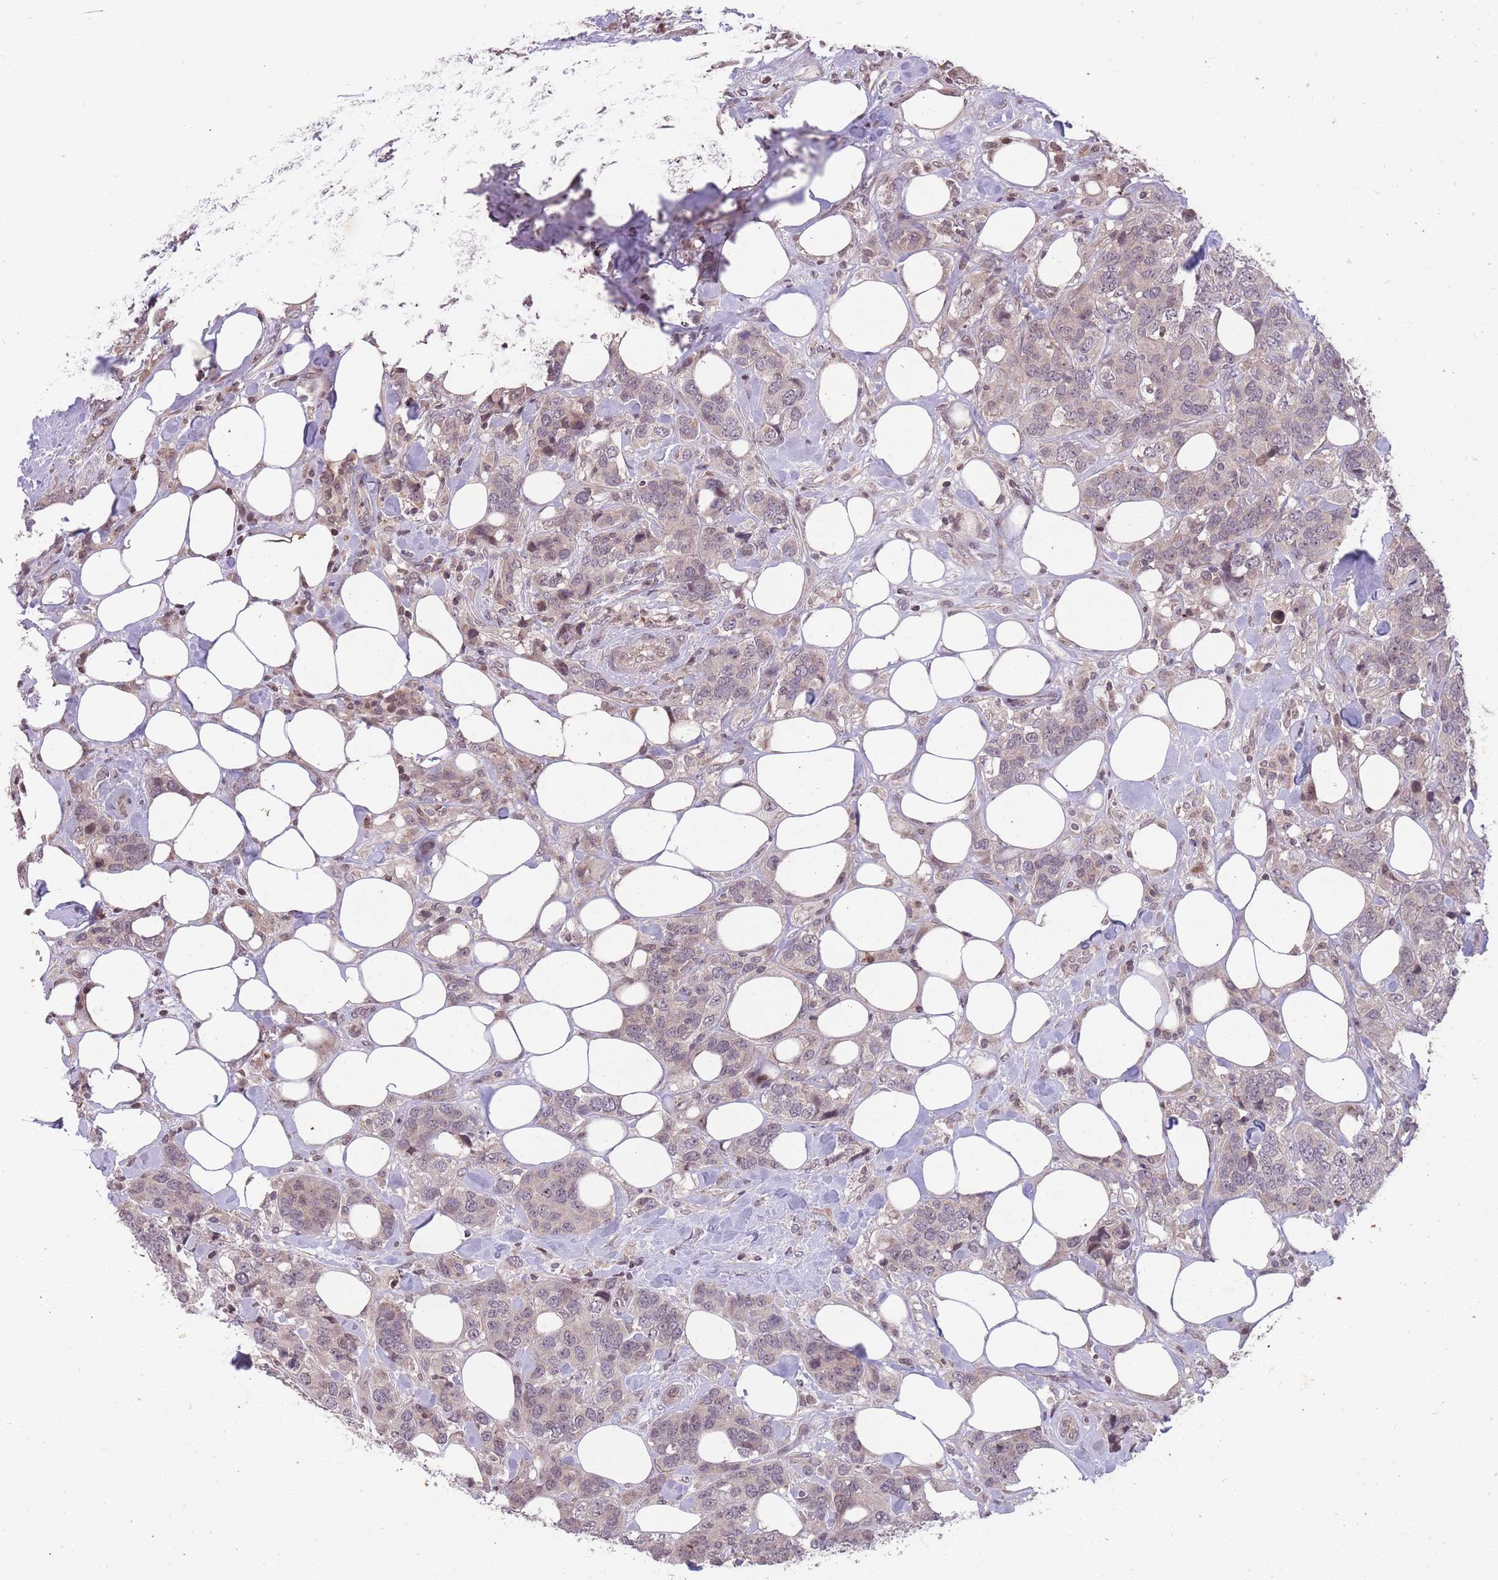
{"staining": {"intensity": "weak", "quantity": "25%-75%", "location": "cytoplasmic/membranous,nuclear"}, "tissue": "breast cancer", "cell_type": "Tumor cells", "image_type": "cancer", "snomed": [{"axis": "morphology", "description": "Lobular carcinoma"}, {"axis": "topography", "description": "Breast"}], "caption": "Immunohistochemistry (IHC) histopathology image of neoplastic tissue: breast cancer (lobular carcinoma) stained using IHC exhibits low levels of weak protein expression localized specifically in the cytoplasmic/membranous and nuclear of tumor cells, appearing as a cytoplasmic/membranous and nuclear brown color.", "gene": "GGT5", "patient": {"sex": "female", "age": 59}}